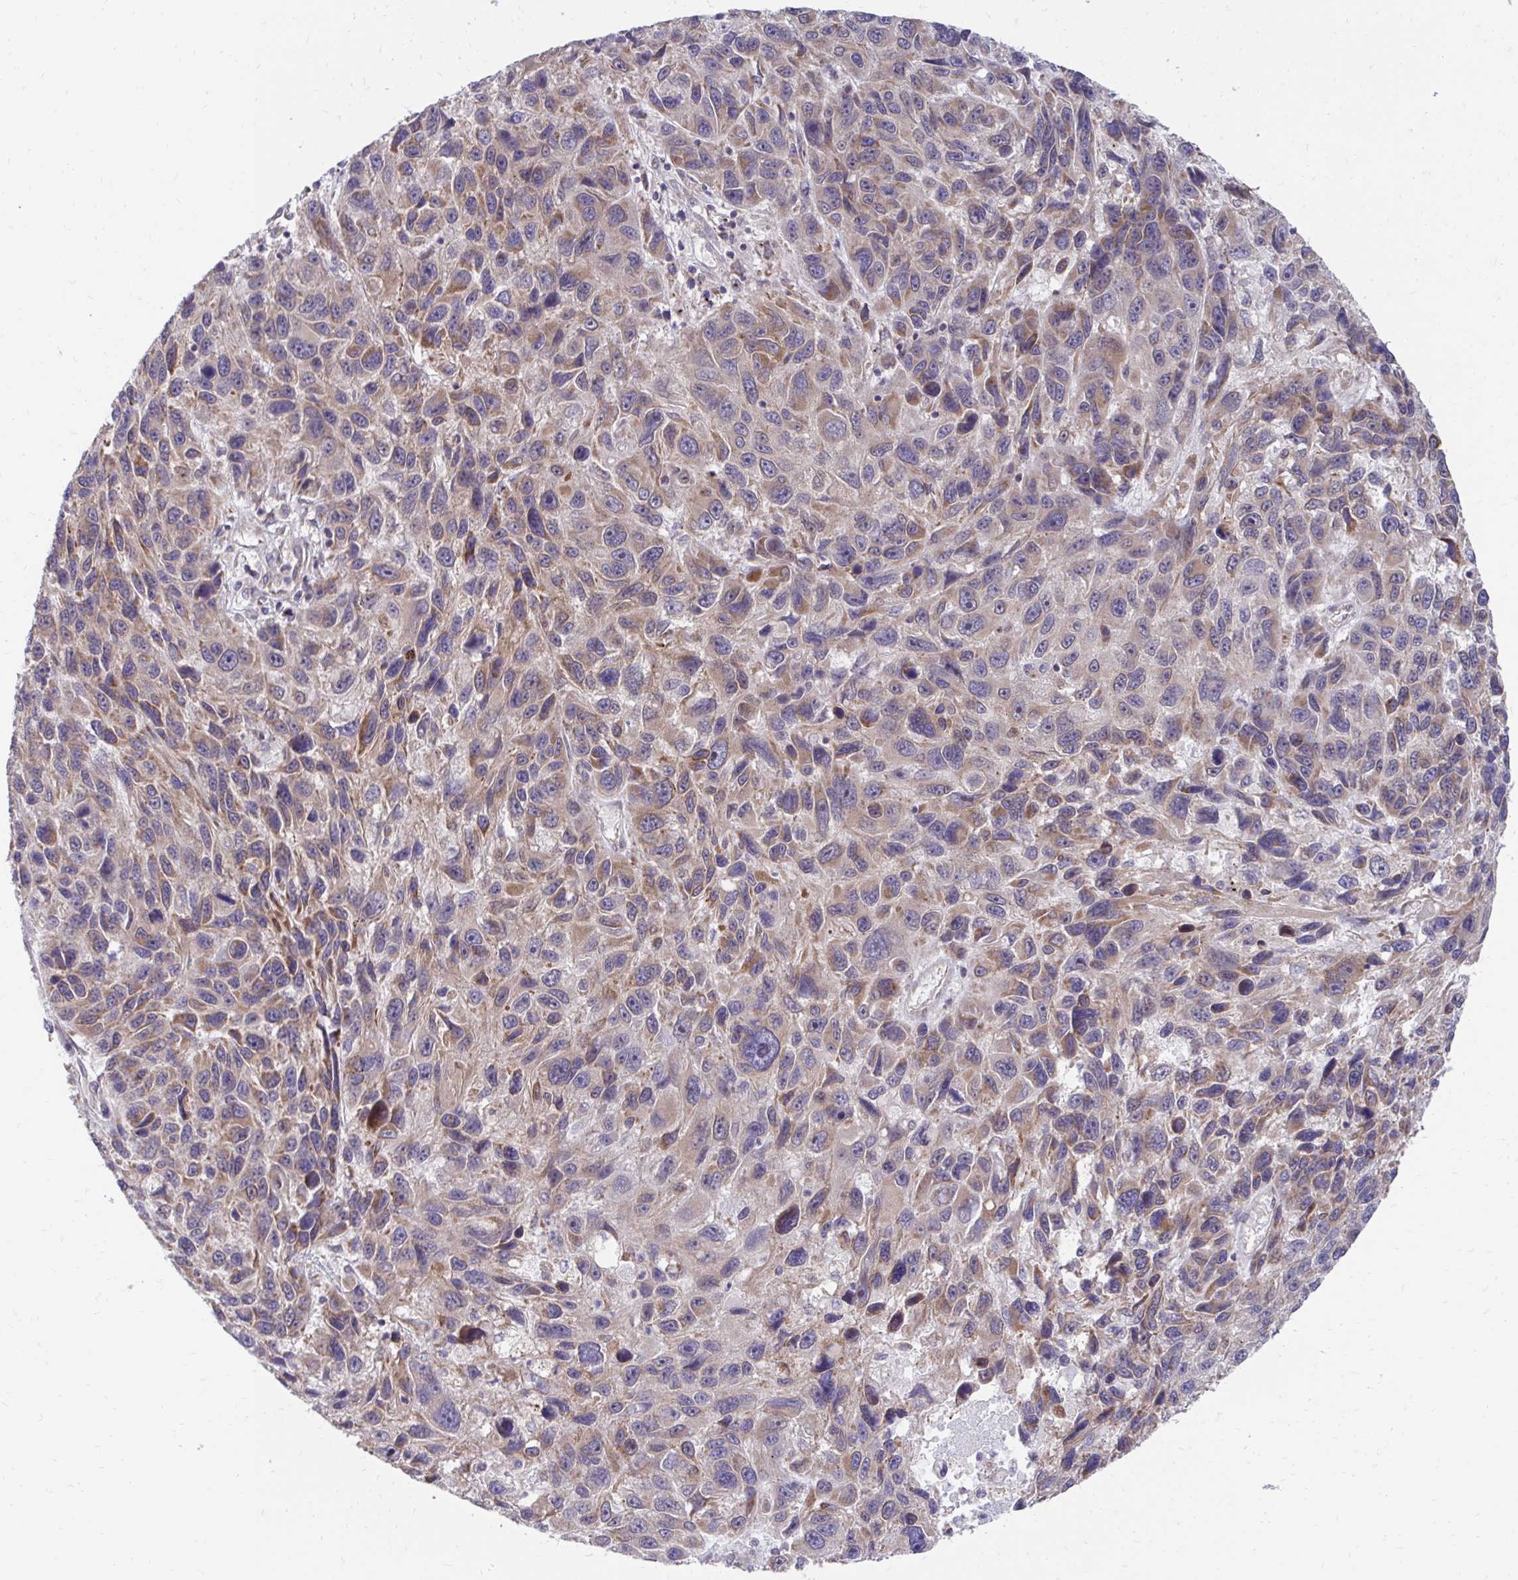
{"staining": {"intensity": "weak", "quantity": "25%-75%", "location": "cytoplasmic/membranous"}, "tissue": "melanoma", "cell_type": "Tumor cells", "image_type": "cancer", "snomed": [{"axis": "morphology", "description": "Malignant melanoma, NOS"}, {"axis": "topography", "description": "Skin"}], "caption": "The histopathology image demonstrates immunohistochemical staining of malignant melanoma. There is weak cytoplasmic/membranous positivity is appreciated in approximately 25%-75% of tumor cells. (DAB = brown stain, brightfield microscopy at high magnification).", "gene": "ITPR2", "patient": {"sex": "male", "age": 53}}